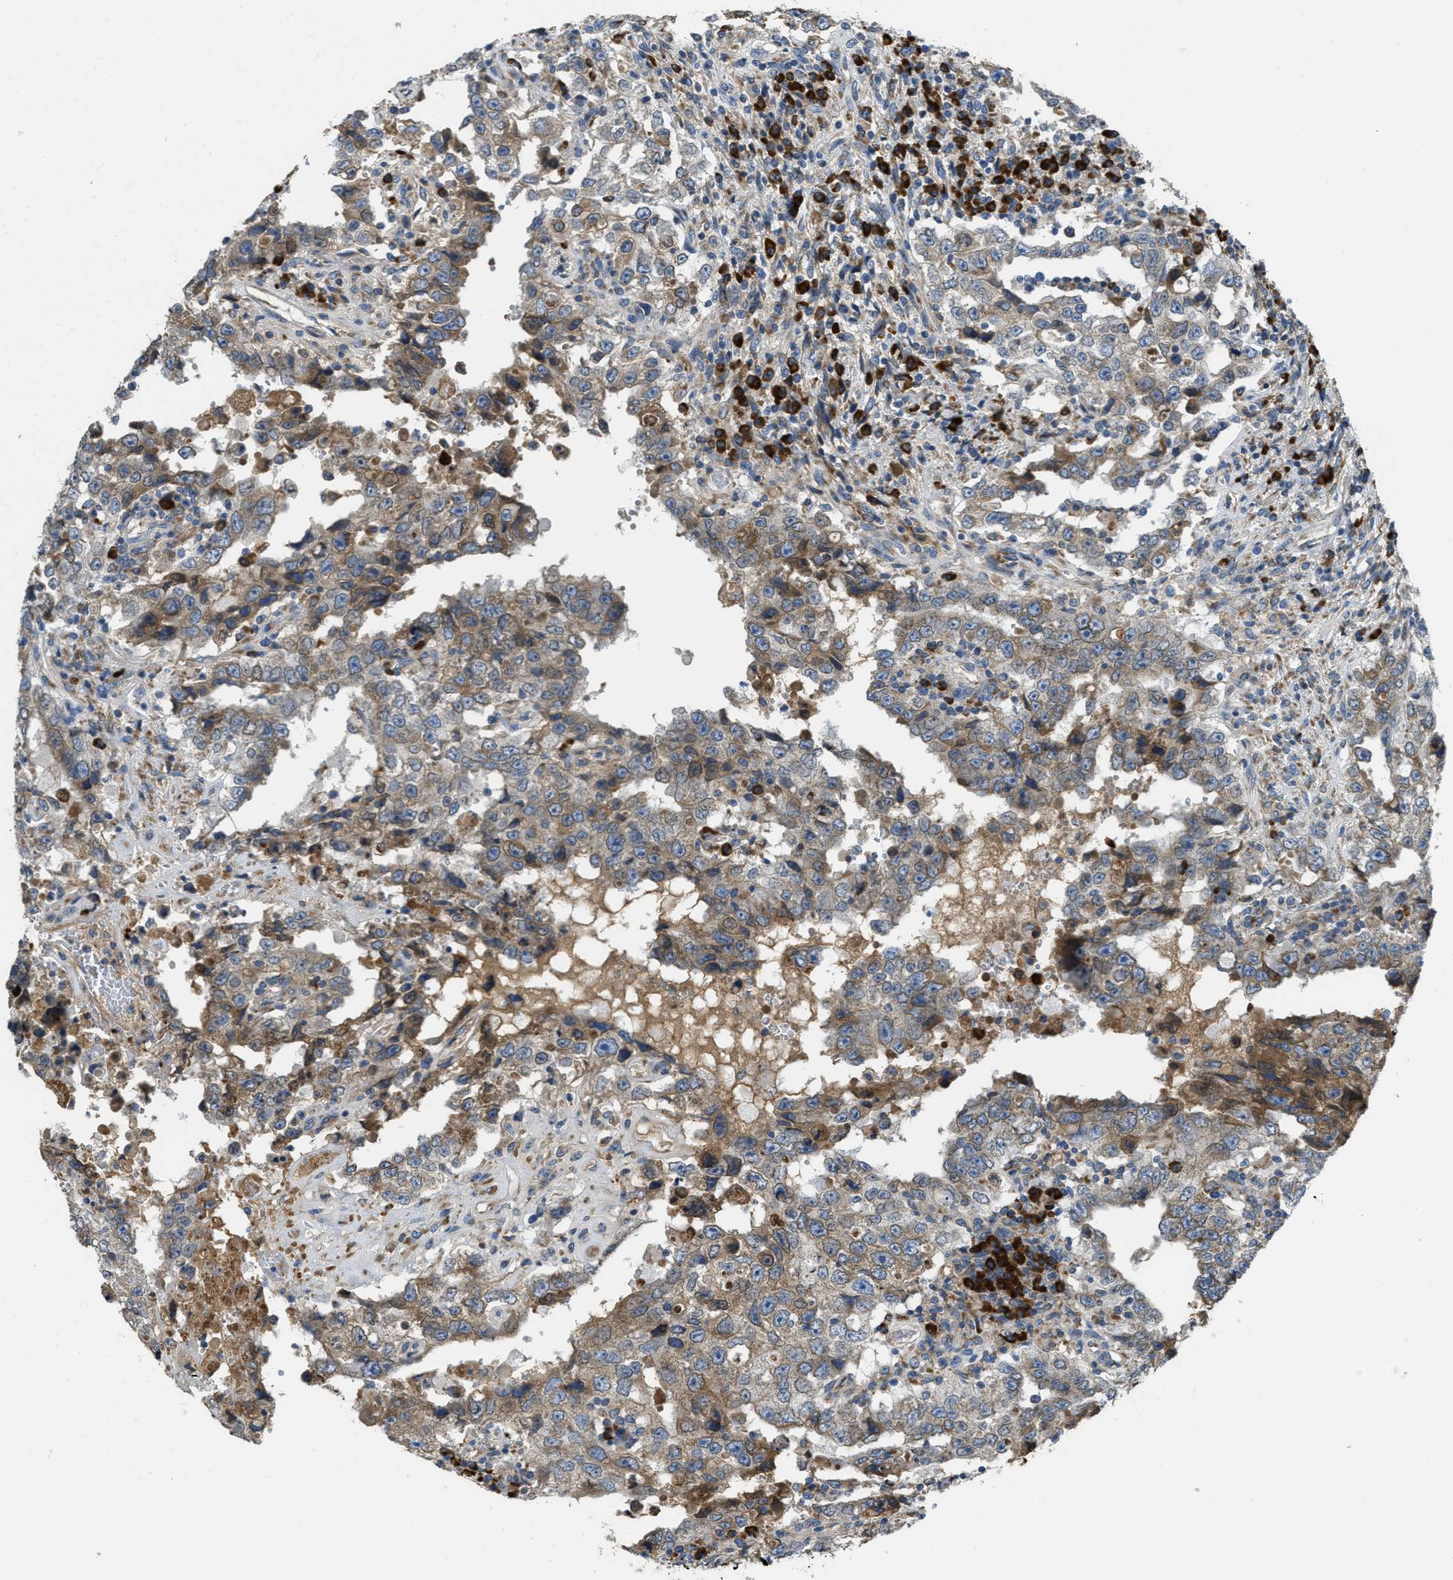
{"staining": {"intensity": "weak", "quantity": "25%-75%", "location": "cytoplasmic/membranous"}, "tissue": "testis cancer", "cell_type": "Tumor cells", "image_type": "cancer", "snomed": [{"axis": "morphology", "description": "Carcinoma, Embryonal, NOS"}, {"axis": "topography", "description": "Testis"}], "caption": "Tumor cells reveal weak cytoplasmic/membranous expression in about 25%-75% of cells in testis cancer (embryonal carcinoma).", "gene": "SSR1", "patient": {"sex": "male", "age": 26}}